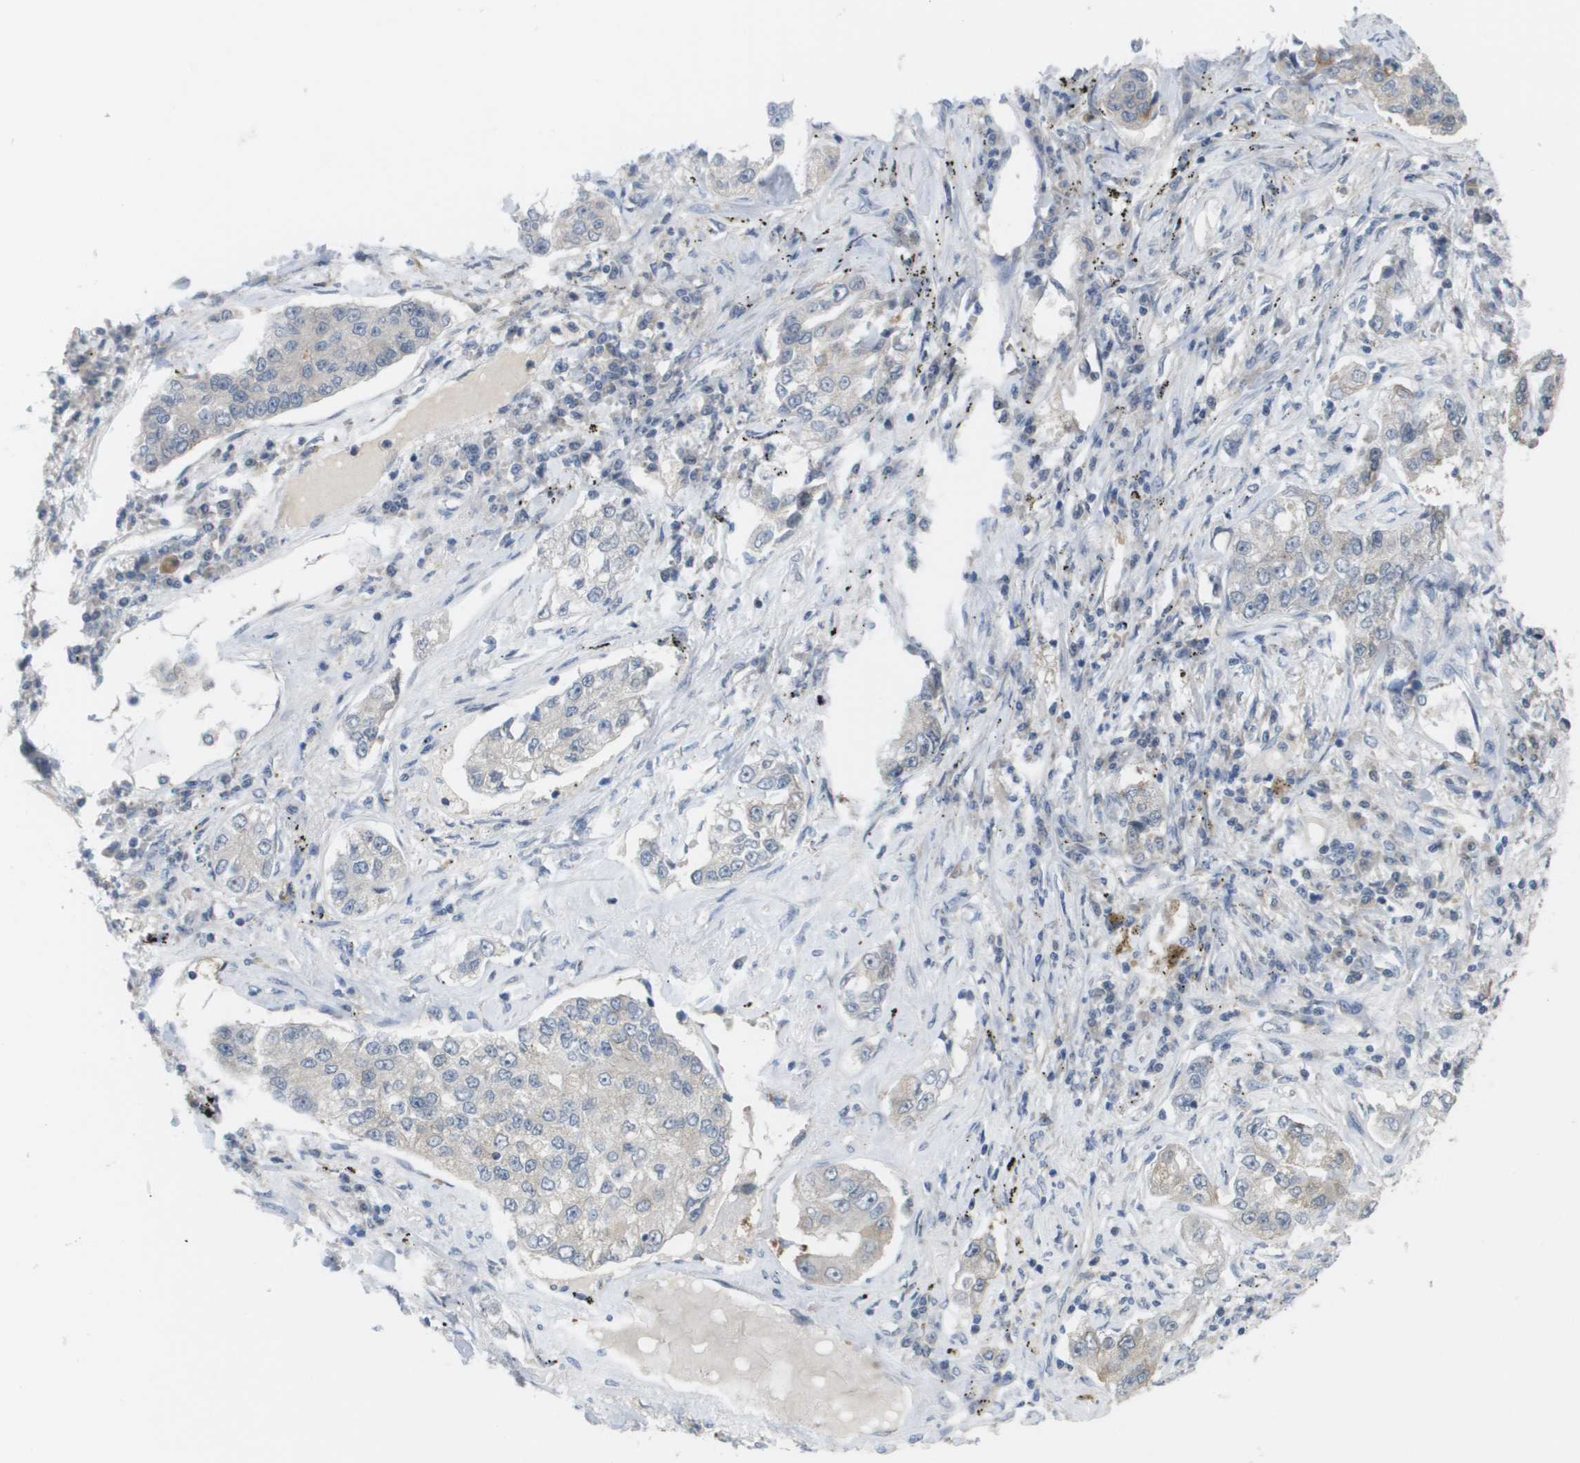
{"staining": {"intensity": "negative", "quantity": "none", "location": "none"}, "tissue": "lung cancer", "cell_type": "Tumor cells", "image_type": "cancer", "snomed": [{"axis": "morphology", "description": "Adenocarcinoma, NOS"}, {"axis": "topography", "description": "Lung"}], "caption": "A high-resolution histopathology image shows immunohistochemistry (IHC) staining of adenocarcinoma (lung), which exhibits no significant expression in tumor cells.", "gene": "MARCHF8", "patient": {"sex": "male", "age": 49}}